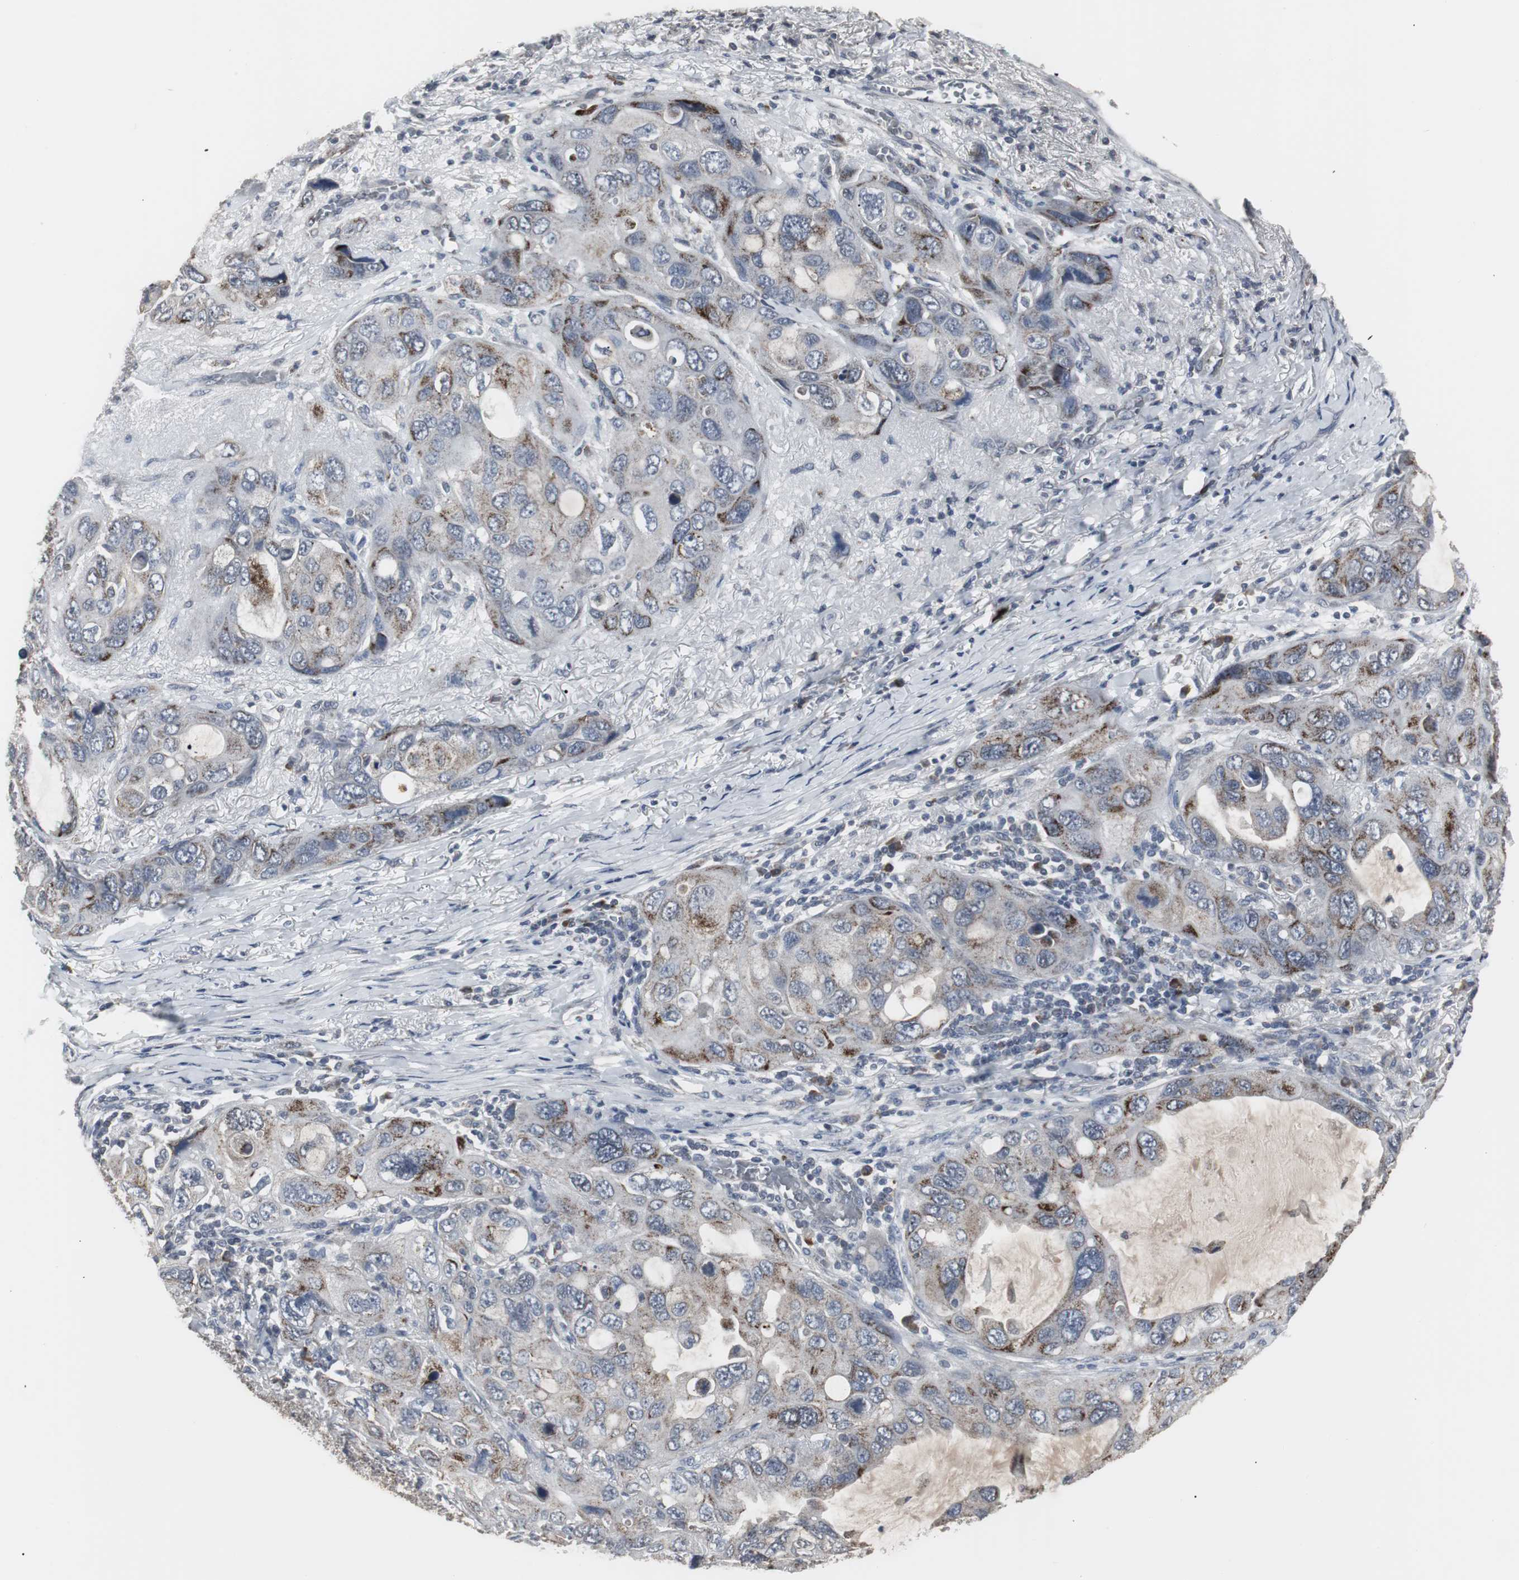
{"staining": {"intensity": "moderate", "quantity": "25%-75%", "location": "cytoplasmic/membranous"}, "tissue": "lung cancer", "cell_type": "Tumor cells", "image_type": "cancer", "snomed": [{"axis": "morphology", "description": "Squamous cell carcinoma, NOS"}, {"axis": "topography", "description": "Lung"}], "caption": "A brown stain highlights moderate cytoplasmic/membranous staining of a protein in lung squamous cell carcinoma tumor cells.", "gene": "ACAA1", "patient": {"sex": "female", "age": 73}}